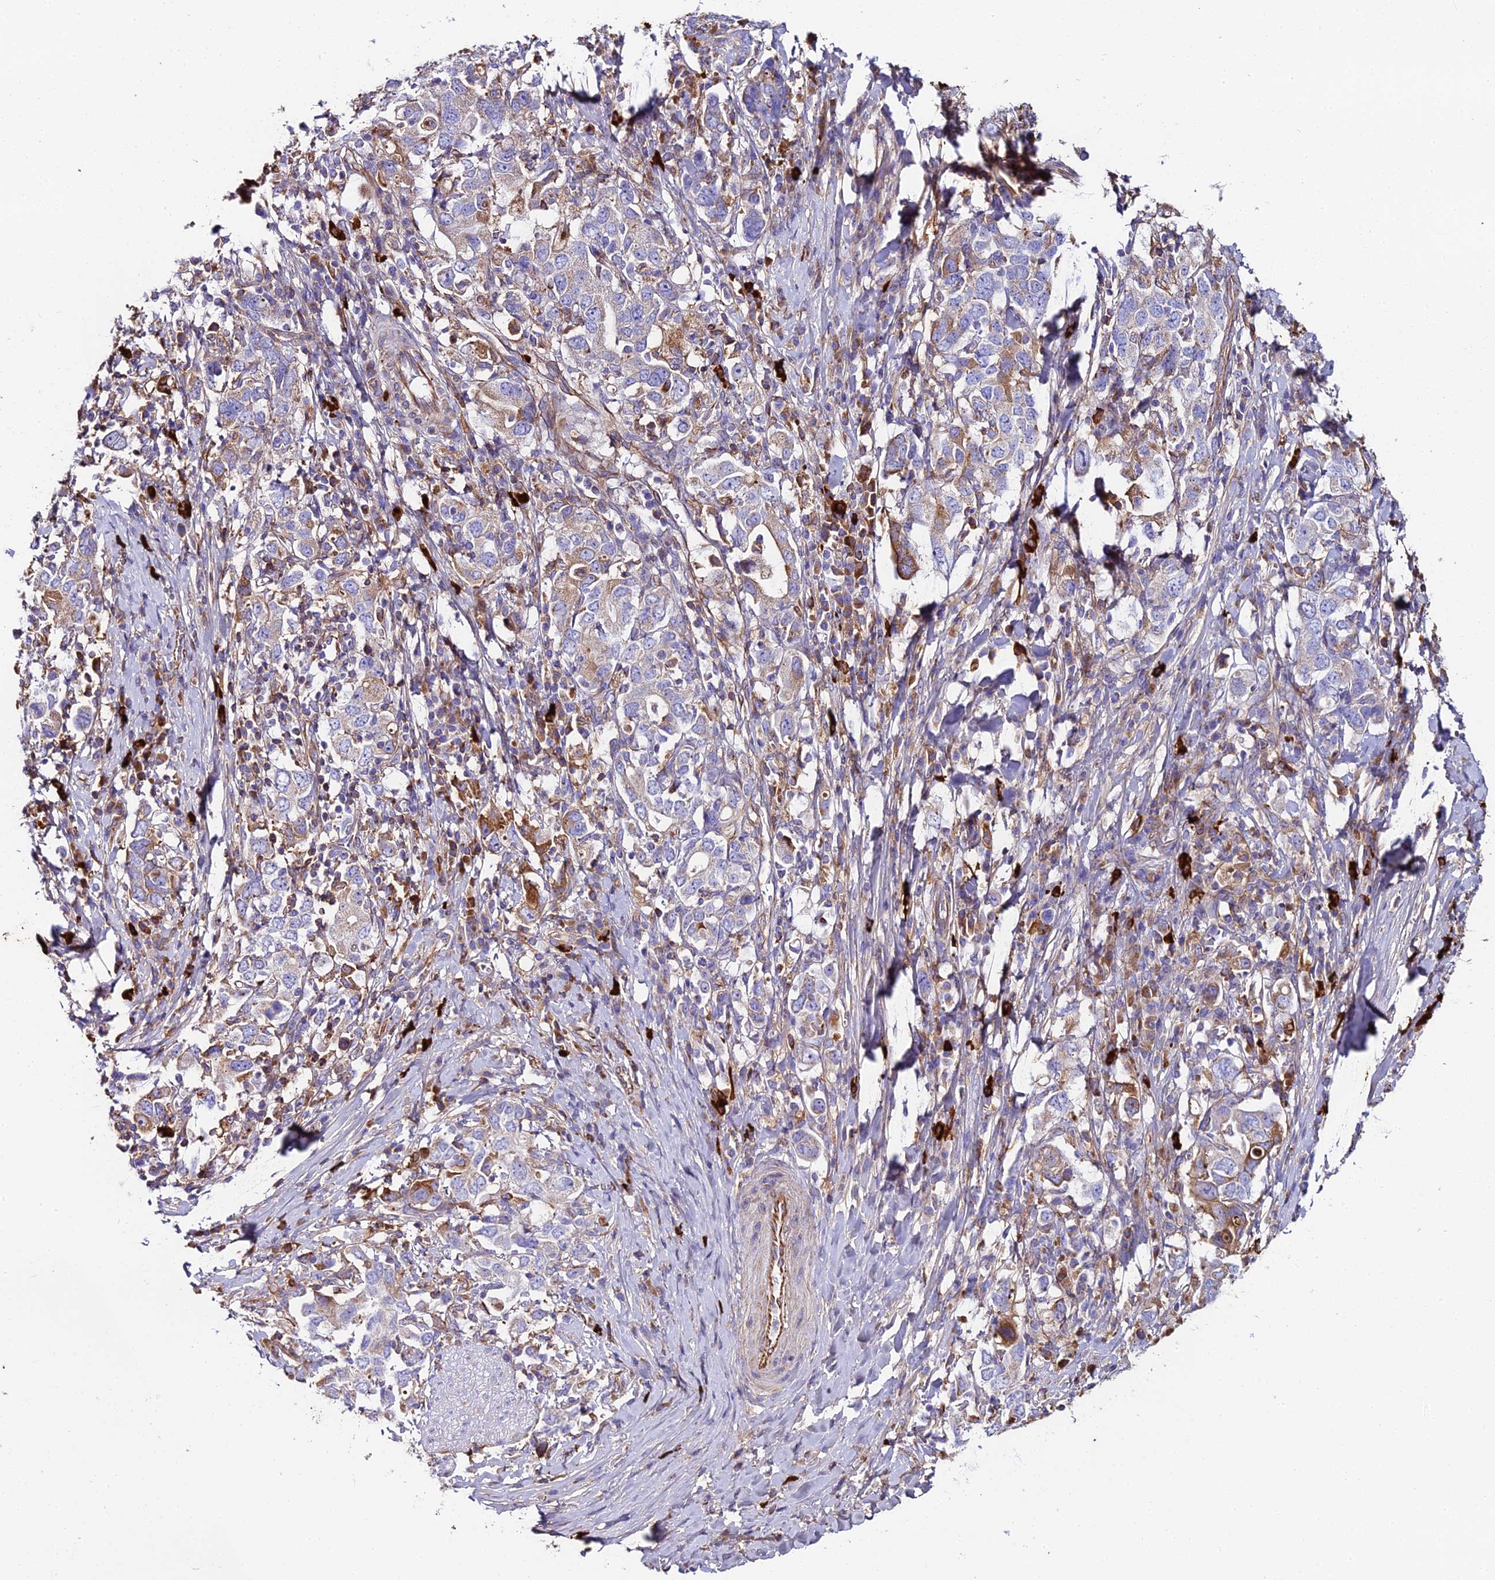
{"staining": {"intensity": "moderate", "quantity": "<25%", "location": "cytoplasmic/membranous"}, "tissue": "stomach cancer", "cell_type": "Tumor cells", "image_type": "cancer", "snomed": [{"axis": "morphology", "description": "Adenocarcinoma, NOS"}, {"axis": "topography", "description": "Stomach, upper"}, {"axis": "topography", "description": "Stomach"}], "caption": "Moderate cytoplasmic/membranous protein expression is seen in about <25% of tumor cells in stomach adenocarcinoma. Immunohistochemistry (ihc) stains the protein of interest in brown and the nuclei are stained blue.", "gene": "BEX4", "patient": {"sex": "male", "age": 62}}